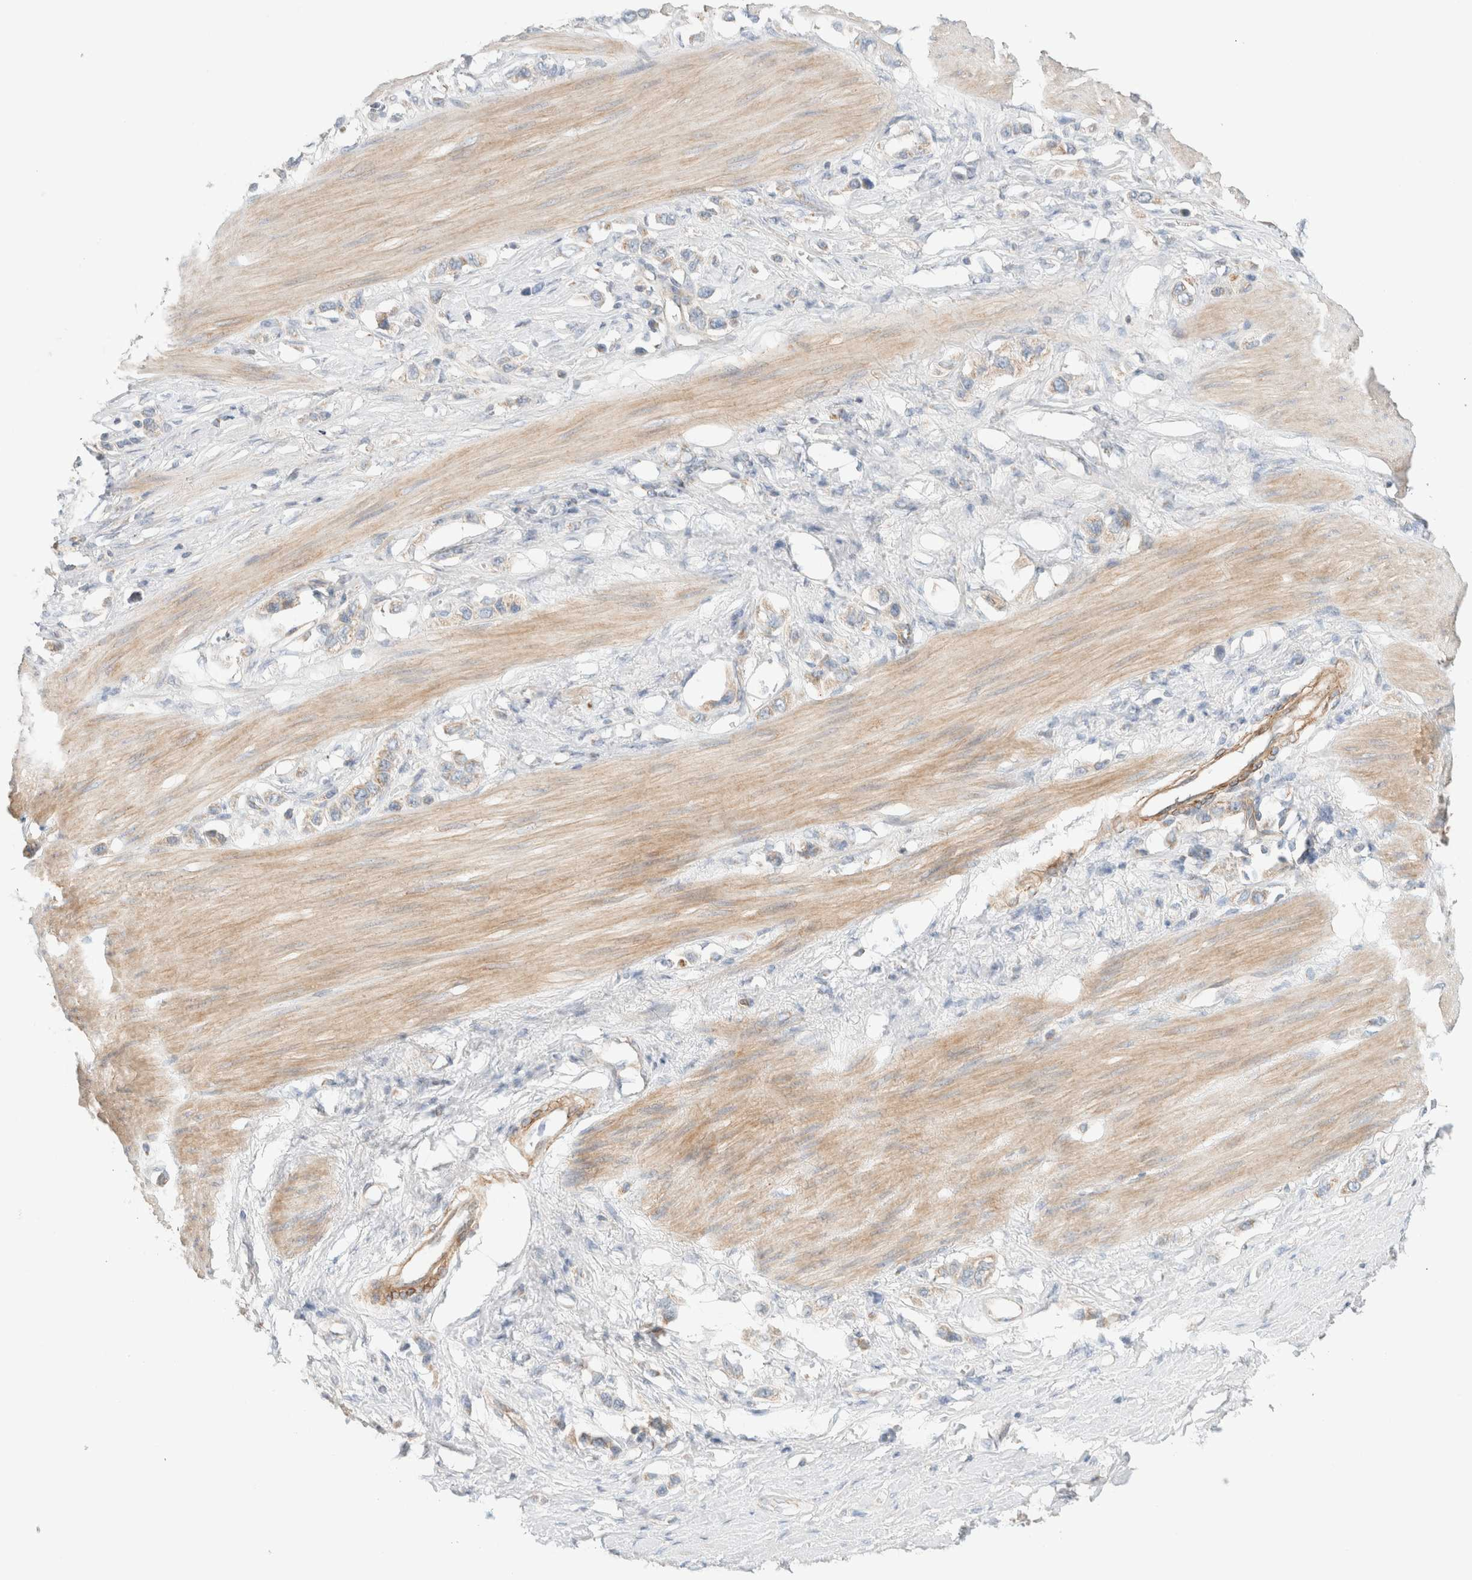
{"staining": {"intensity": "weak", "quantity": "<25%", "location": "cytoplasmic/membranous"}, "tissue": "stomach cancer", "cell_type": "Tumor cells", "image_type": "cancer", "snomed": [{"axis": "morphology", "description": "Adenocarcinoma, NOS"}, {"axis": "topography", "description": "Stomach"}], "caption": "High magnification brightfield microscopy of stomach cancer (adenocarcinoma) stained with DAB (brown) and counterstained with hematoxylin (blue): tumor cells show no significant staining. The staining was performed using DAB to visualize the protein expression in brown, while the nuclei were stained in blue with hematoxylin (Magnification: 20x).", "gene": "MRM3", "patient": {"sex": "female", "age": 65}}